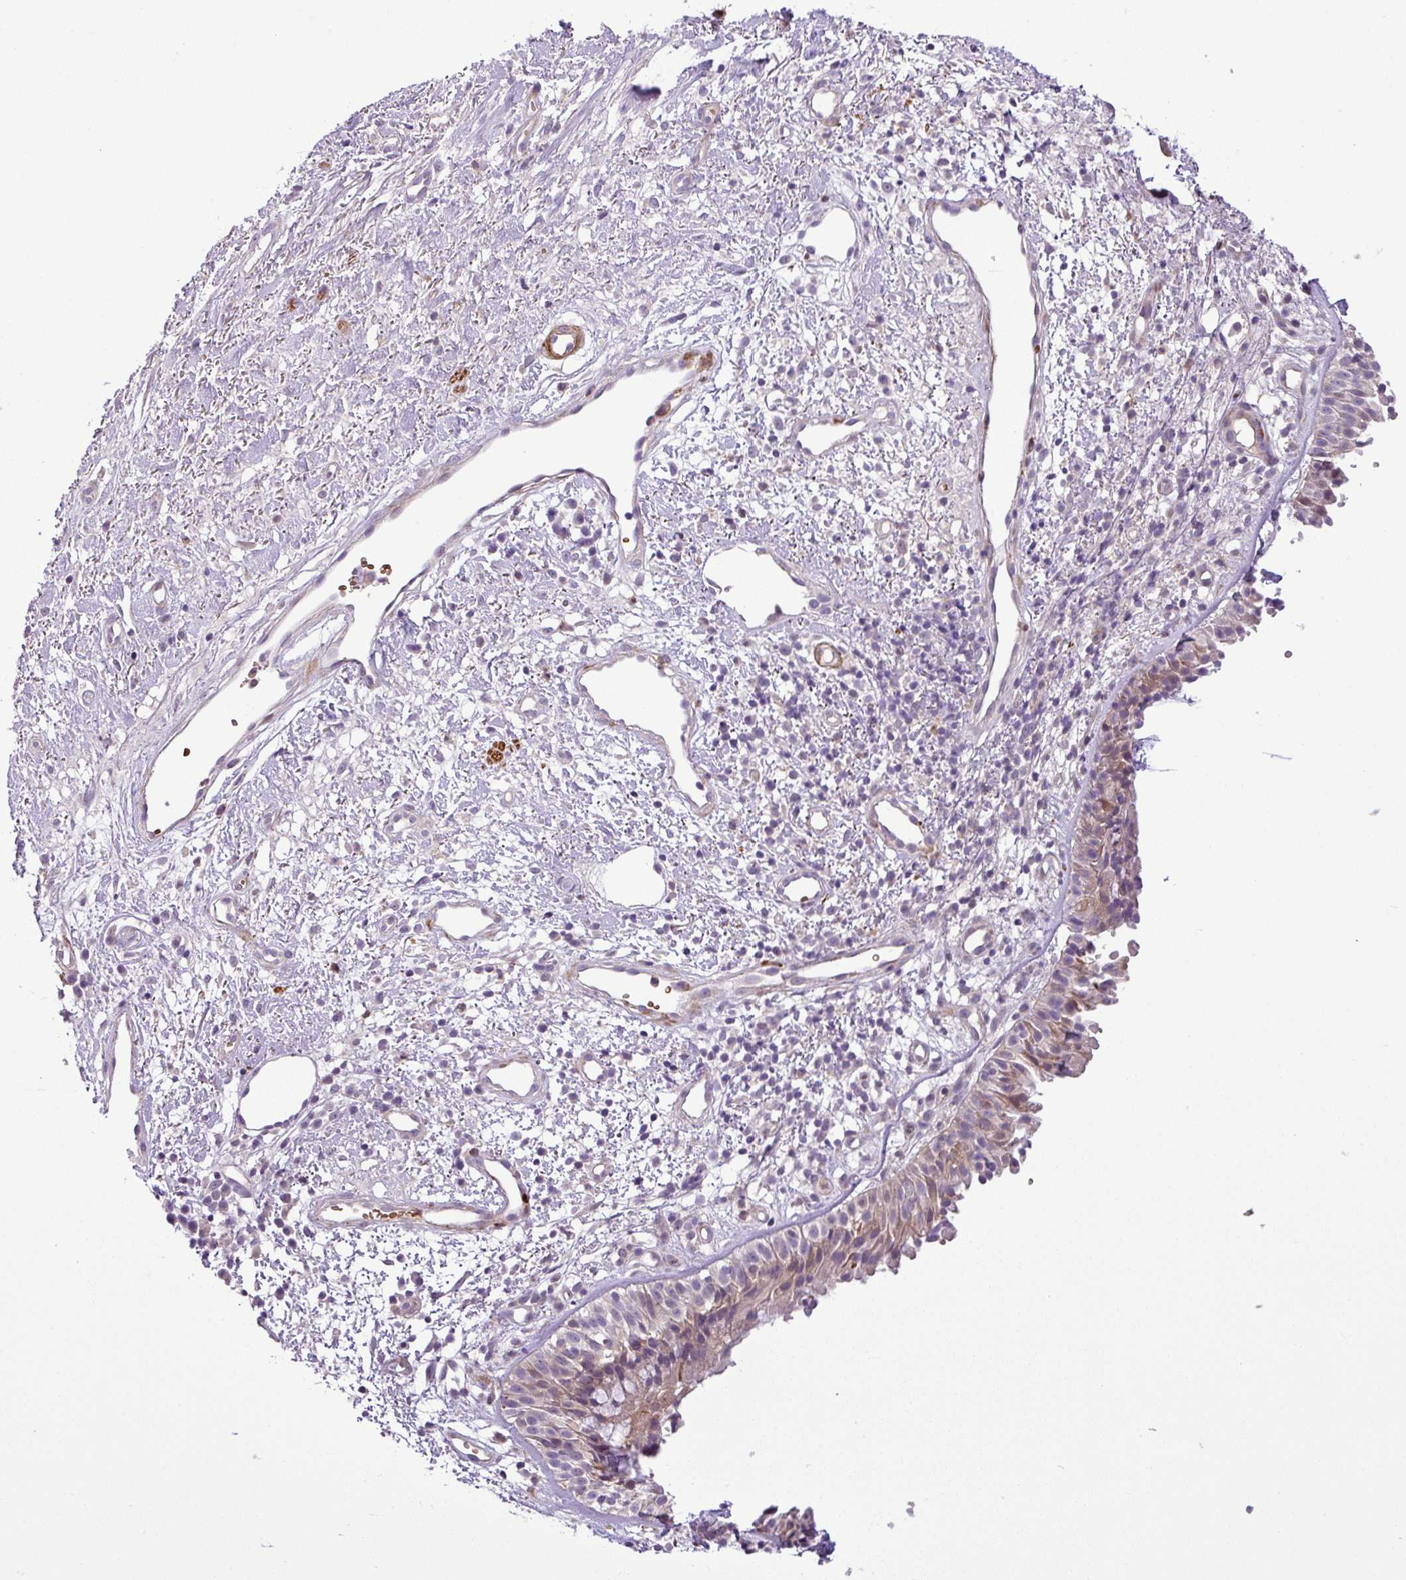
{"staining": {"intensity": "weak", "quantity": "25%-75%", "location": "cytoplasmic/membranous,nuclear"}, "tissue": "nasopharynx", "cell_type": "Respiratory epithelial cells", "image_type": "normal", "snomed": [{"axis": "morphology", "description": "Normal tissue, NOS"}, {"axis": "topography", "description": "Cartilage tissue"}, {"axis": "topography", "description": "Nasopharynx"}, {"axis": "topography", "description": "Thyroid gland"}], "caption": "Protein analysis of normal nasopharynx shows weak cytoplasmic/membranous,nuclear staining in about 25%-75% of respiratory epithelial cells. The staining was performed using DAB (3,3'-diaminobenzidine), with brown indicating positive protein expression. Nuclei are stained blue with hematoxylin.", "gene": "NBEAL2", "patient": {"sex": "male", "age": 63}}